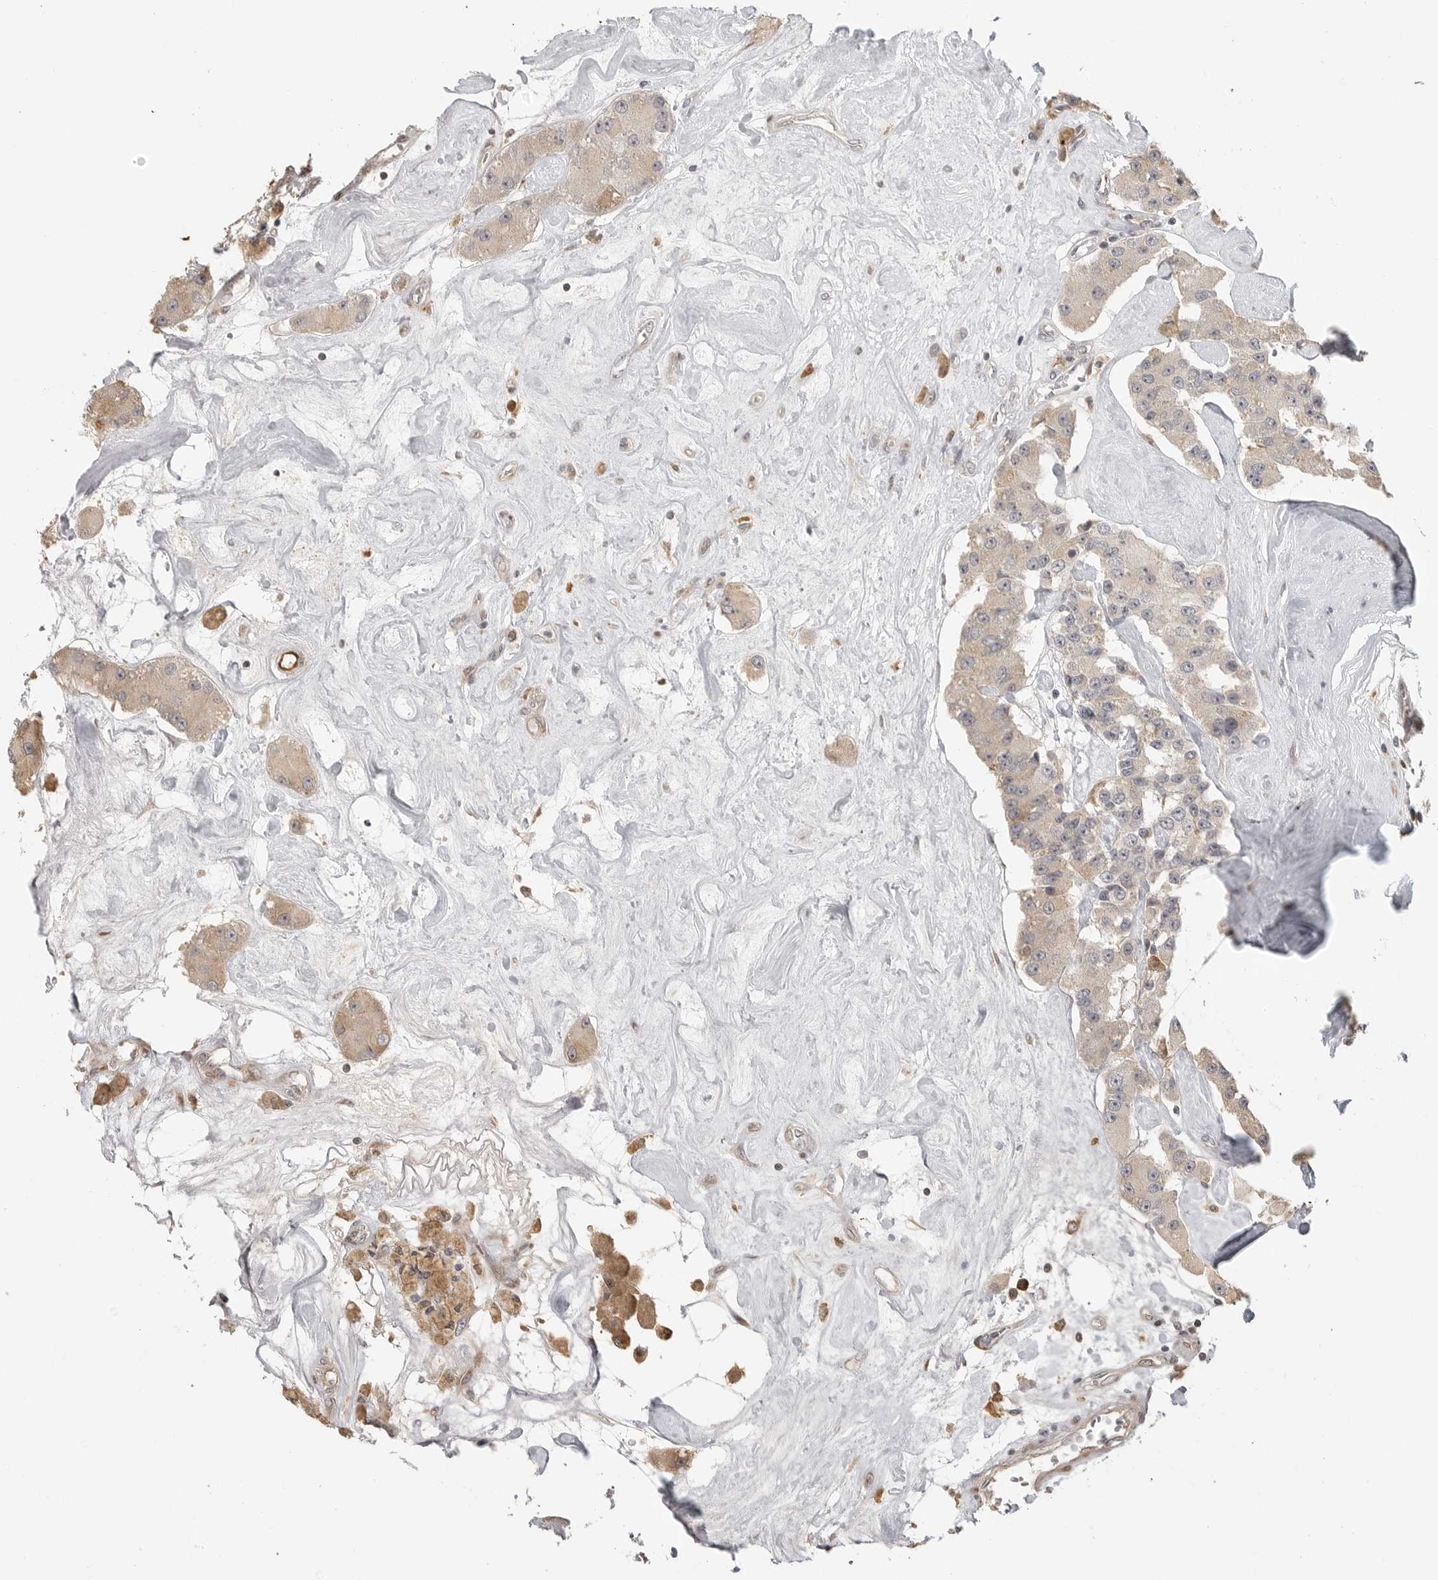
{"staining": {"intensity": "weak", "quantity": "25%-75%", "location": "cytoplasmic/membranous"}, "tissue": "carcinoid", "cell_type": "Tumor cells", "image_type": "cancer", "snomed": [{"axis": "morphology", "description": "Carcinoid, malignant, NOS"}, {"axis": "topography", "description": "Pancreas"}], "caption": "A micrograph showing weak cytoplasmic/membranous expression in approximately 25%-75% of tumor cells in carcinoid, as visualized by brown immunohistochemical staining.", "gene": "IDO1", "patient": {"sex": "male", "age": 41}}